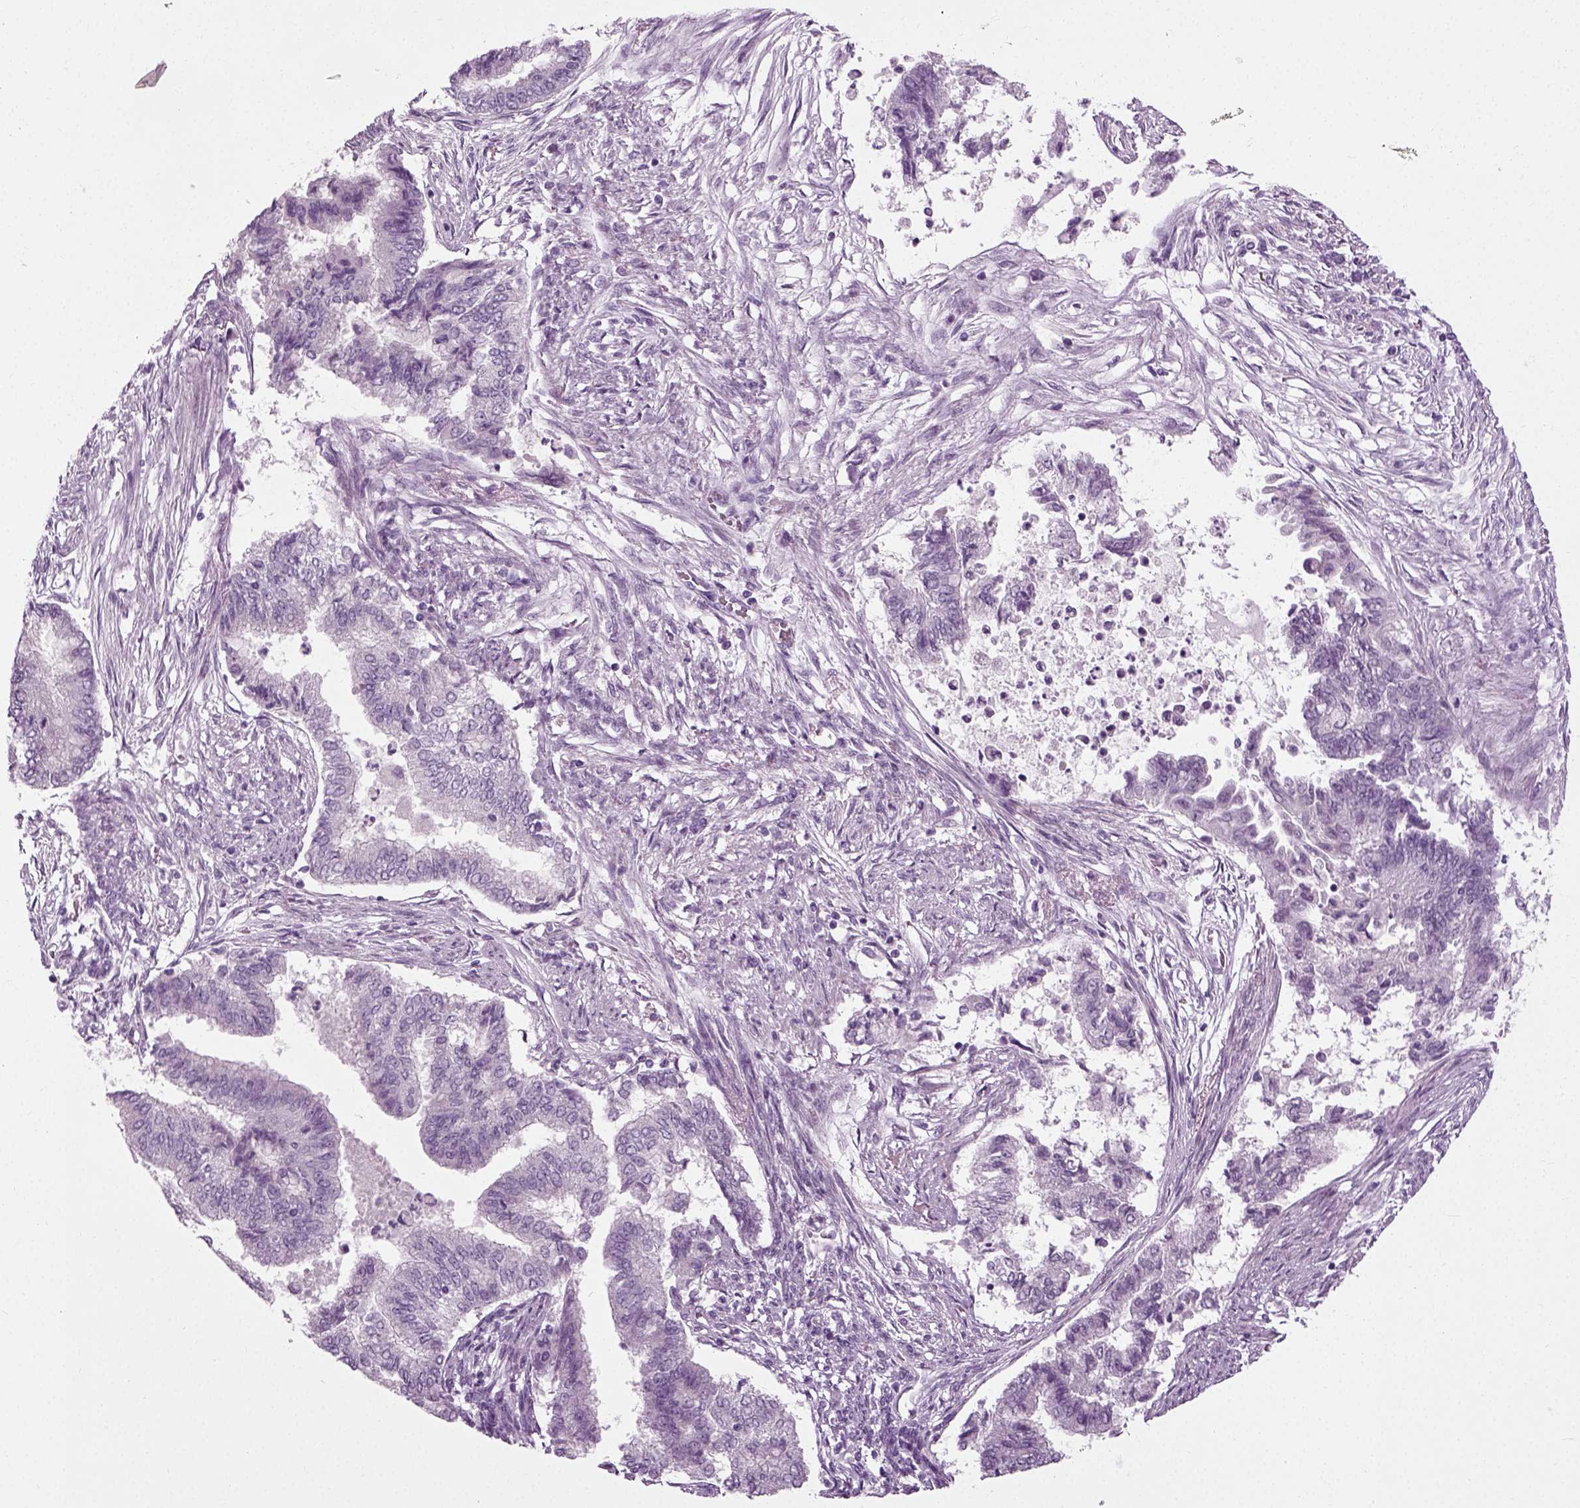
{"staining": {"intensity": "negative", "quantity": "none", "location": "none"}, "tissue": "endometrial cancer", "cell_type": "Tumor cells", "image_type": "cancer", "snomed": [{"axis": "morphology", "description": "Adenocarcinoma, NOS"}, {"axis": "topography", "description": "Endometrium"}], "caption": "The photomicrograph shows no staining of tumor cells in endometrial cancer. (Immunohistochemistry (ihc), brightfield microscopy, high magnification).", "gene": "SCG5", "patient": {"sex": "female", "age": 65}}